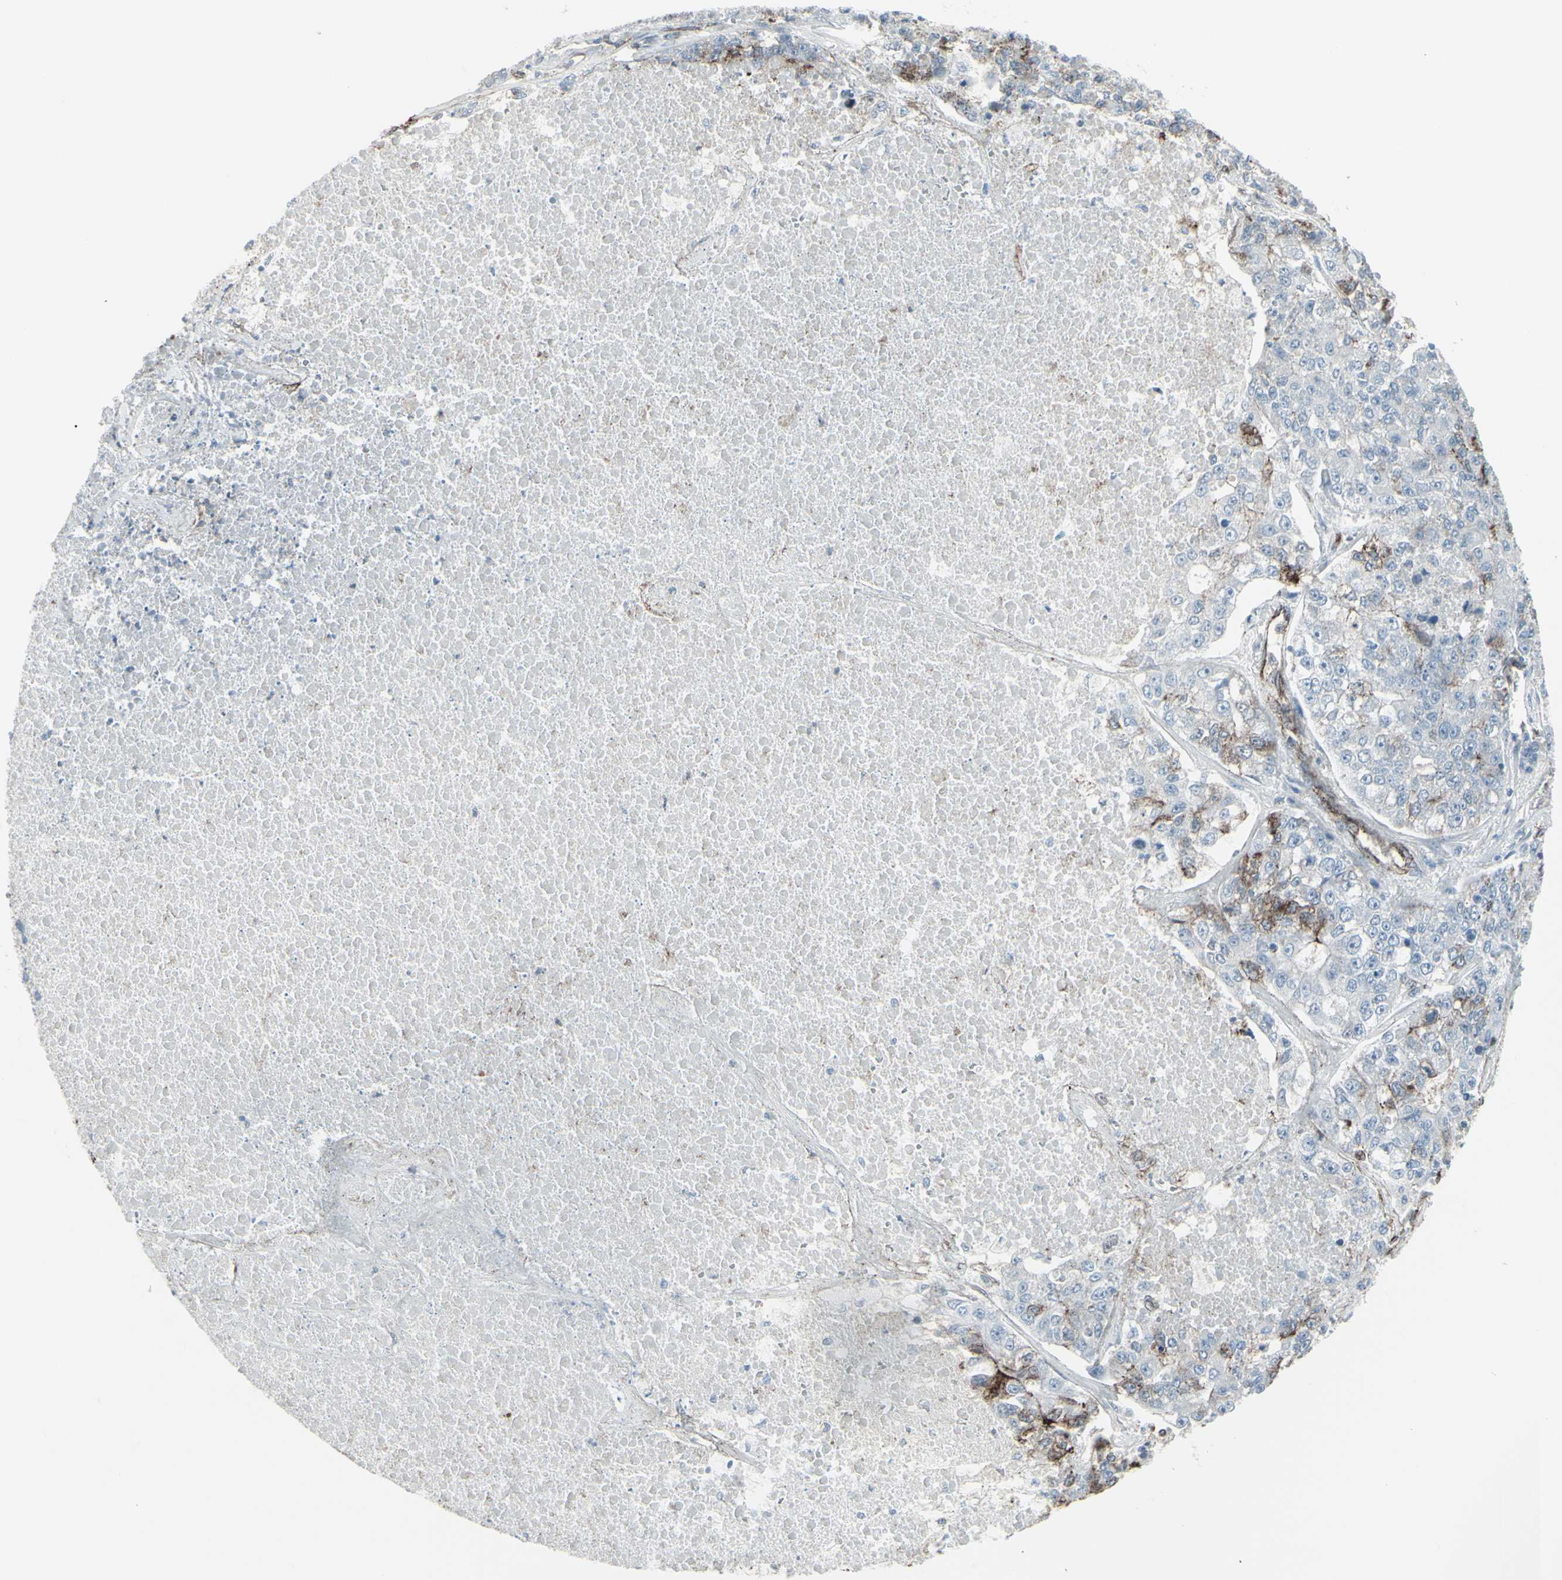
{"staining": {"intensity": "weak", "quantity": "<25%", "location": "cytoplasmic/membranous"}, "tissue": "lung cancer", "cell_type": "Tumor cells", "image_type": "cancer", "snomed": [{"axis": "morphology", "description": "Adenocarcinoma, NOS"}, {"axis": "topography", "description": "Lung"}], "caption": "There is no significant staining in tumor cells of lung cancer (adenocarcinoma).", "gene": "GJA1", "patient": {"sex": "male", "age": 49}}